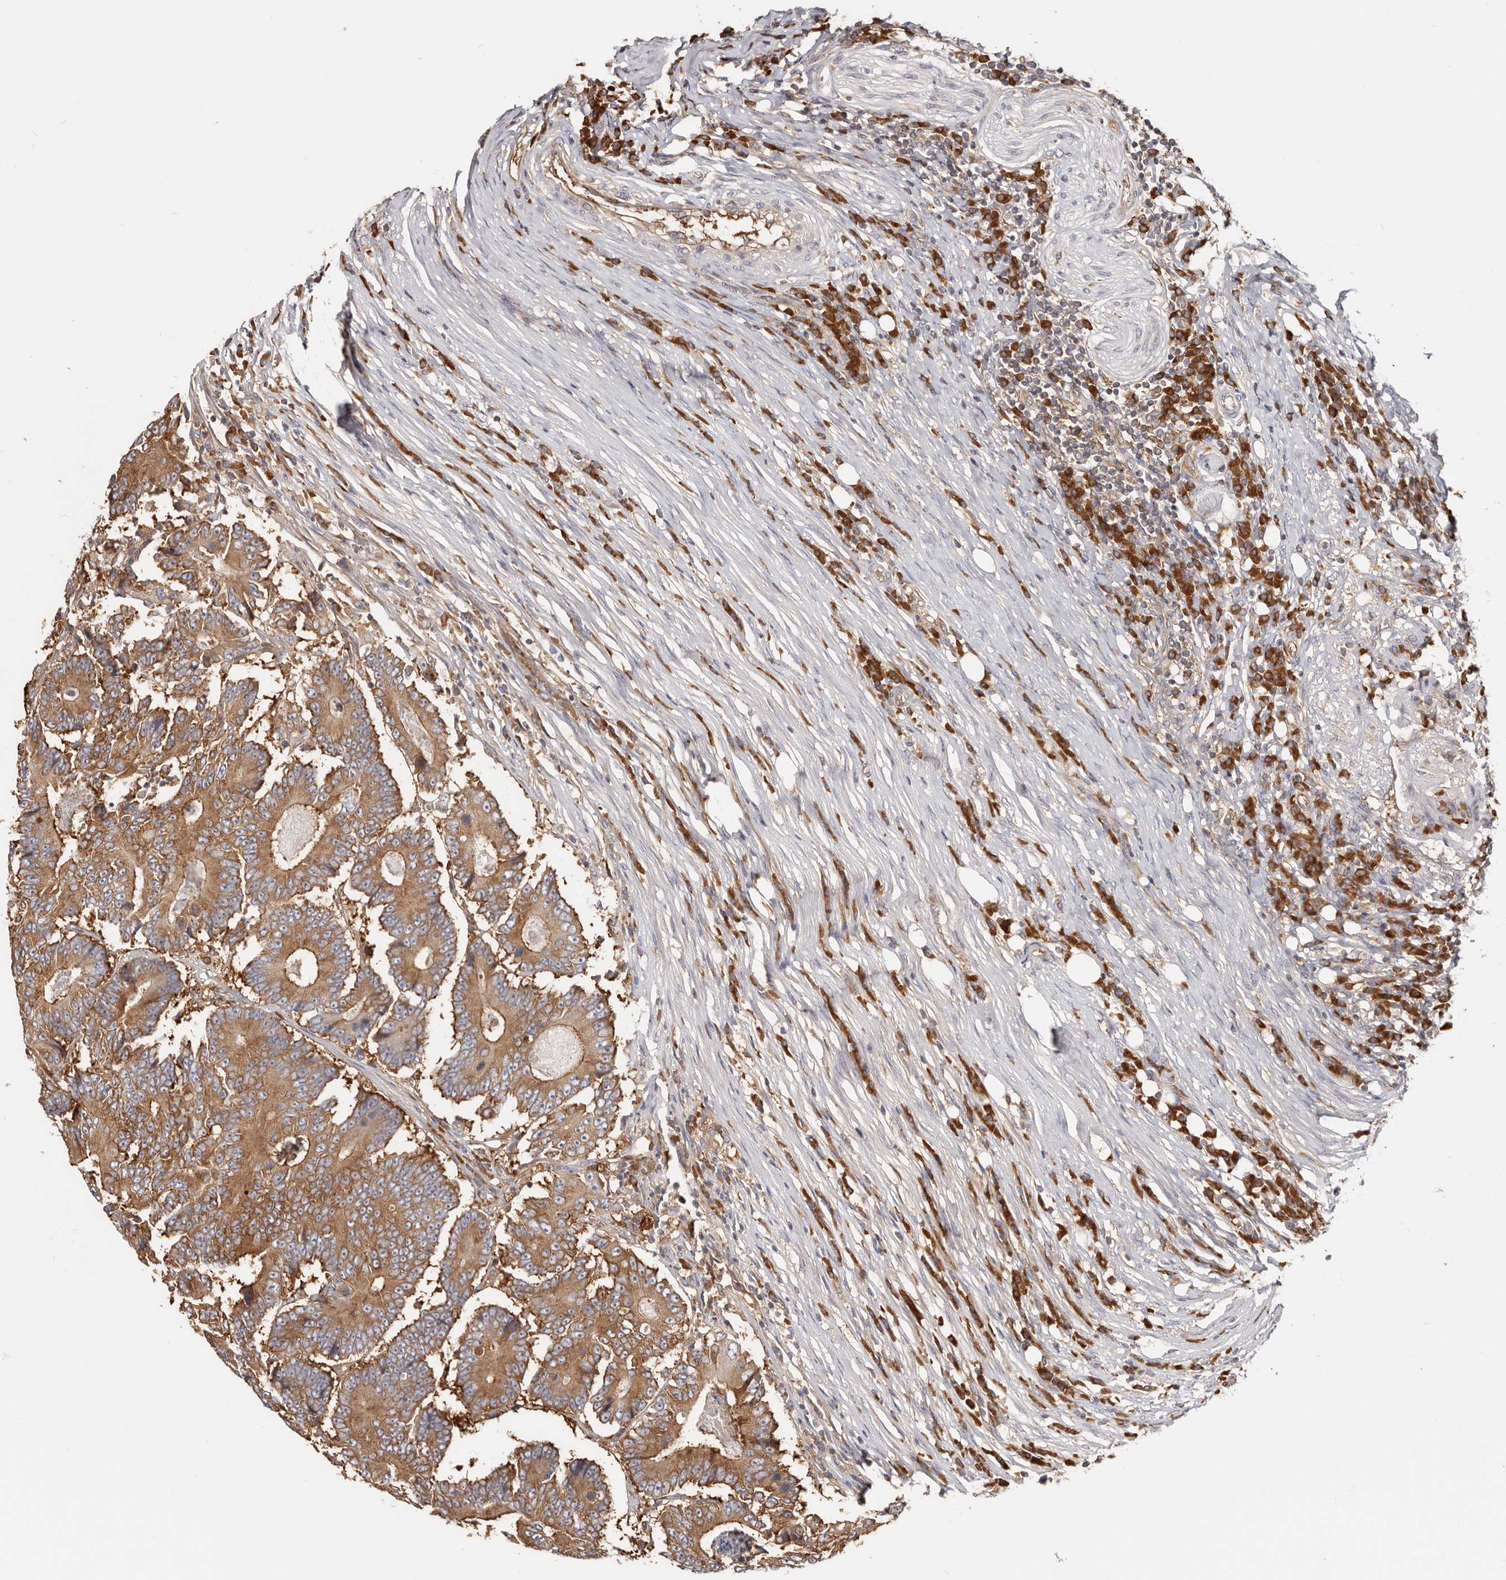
{"staining": {"intensity": "moderate", "quantity": ">75%", "location": "cytoplasmic/membranous"}, "tissue": "colorectal cancer", "cell_type": "Tumor cells", "image_type": "cancer", "snomed": [{"axis": "morphology", "description": "Adenocarcinoma, NOS"}, {"axis": "topography", "description": "Colon"}], "caption": "An IHC micrograph of tumor tissue is shown. Protein staining in brown highlights moderate cytoplasmic/membranous positivity in colorectal adenocarcinoma within tumor cells. The protein is shown in brown color, while the nuclei are stained blue.", "gene": "EPRS1", "patient": {"sex": "male", "age": 83}}